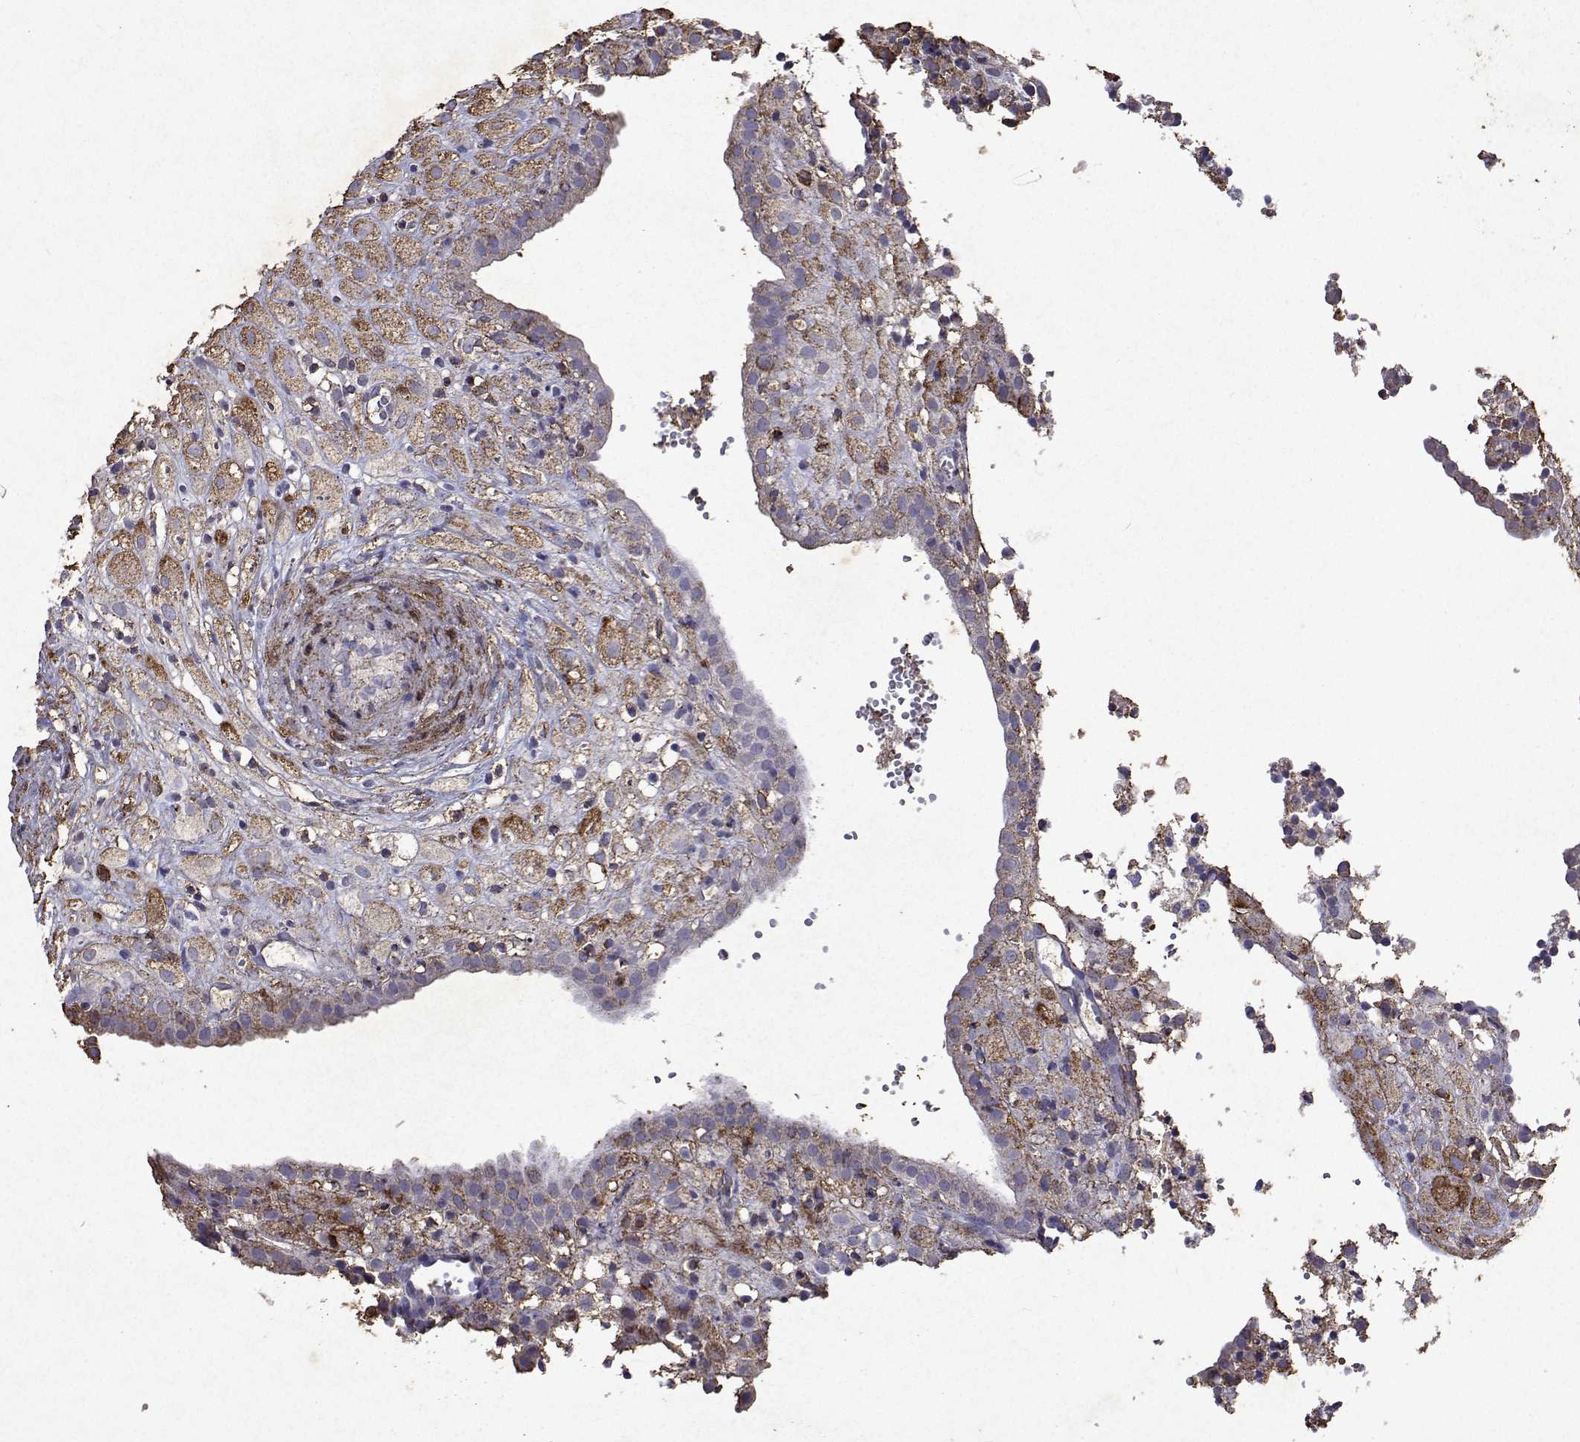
{"staining": {"intensity": "moderate", "quantity": ">75%", "location": "cytoplasmic/membranous"}, "tissue": "placenta", "cell_type": "Decidual cells", "image_type": "normal", "snomed": [{"axis": "morphology", "description": "Normal tissue, NOS"}, {"axis": "topography", "description": "Placenta"}], "caption": "Immunohistochemistry histopathology image of unremarkable placenta: human placenta stained using immunohistochemistry (IHC) demonstrates medium levels of moderate protein expression localized specifically in the cytoplasmic/membranous of decidual cells, appearing as a cytoplasmic/membranous brown color.", "gene": "DUSP28", "patient": {"sex": "female", "age": 24}}